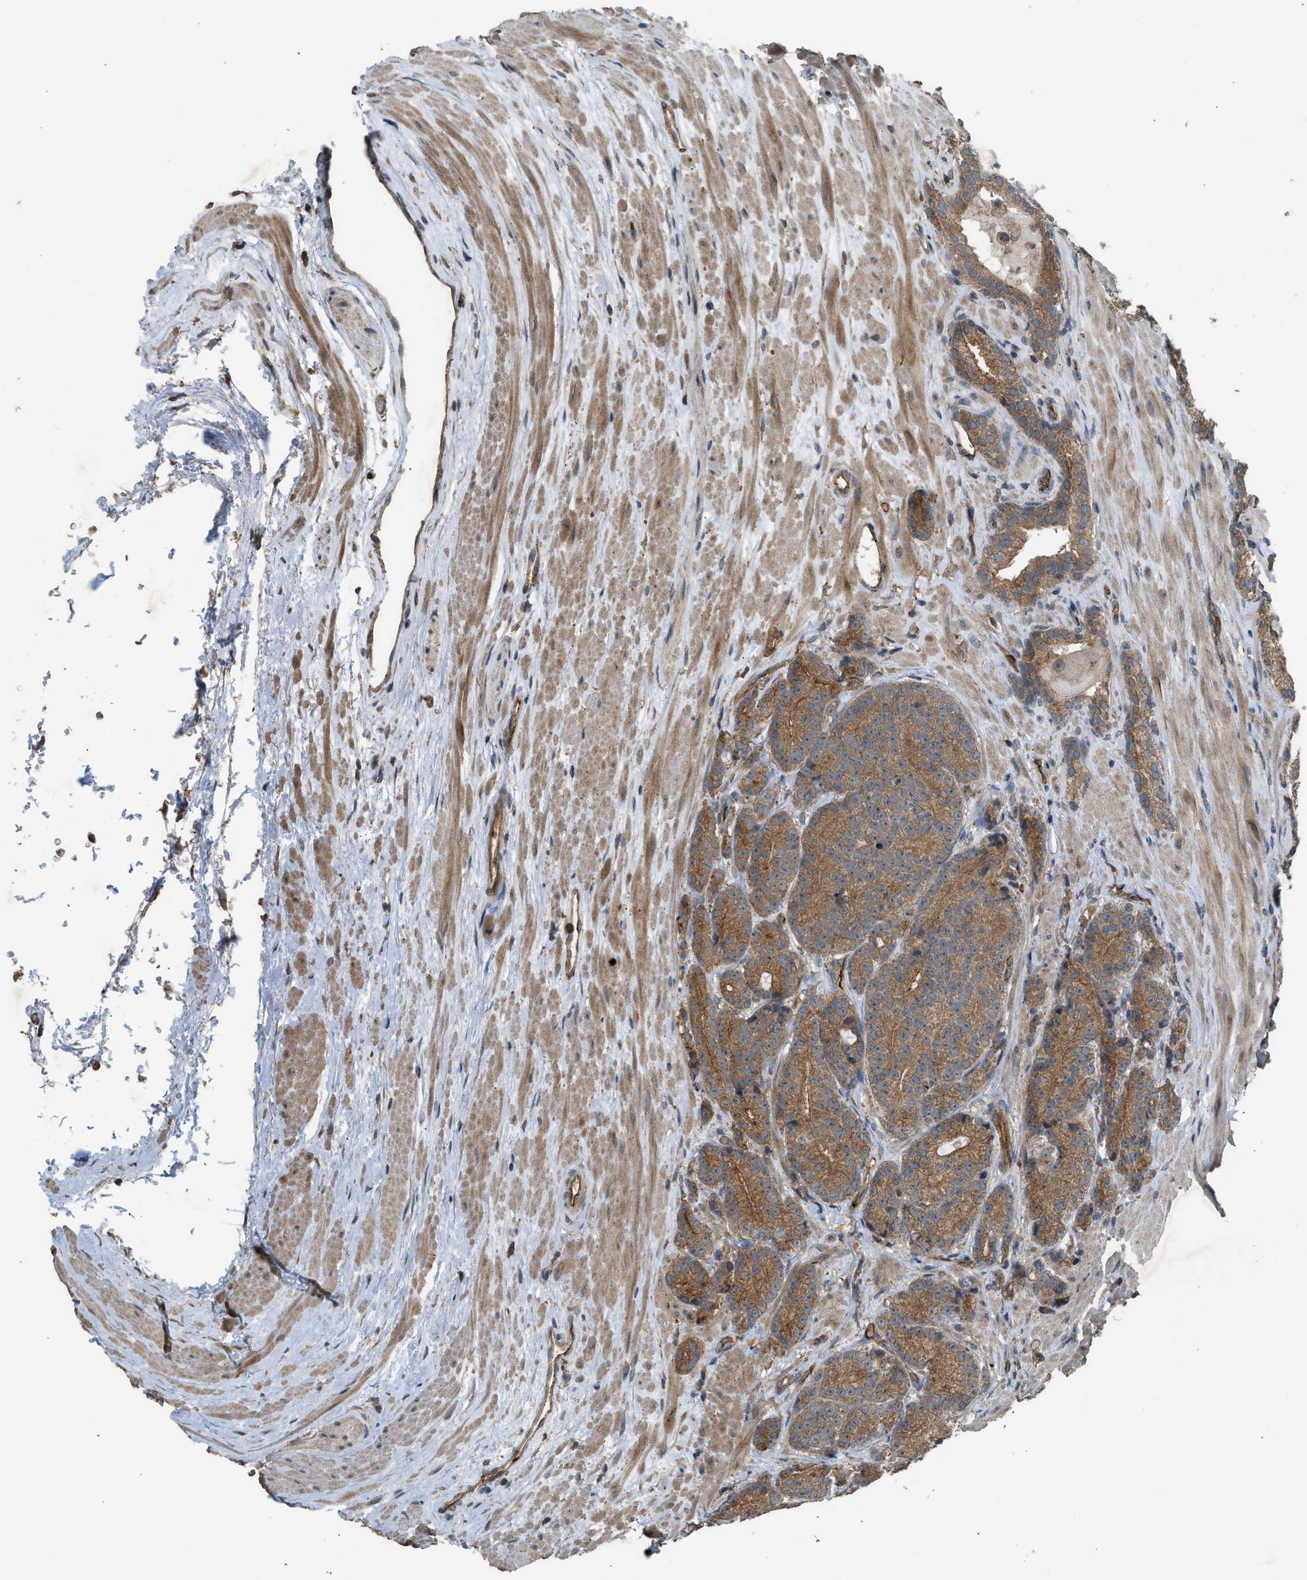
{"staining": {"intensity": "moderate", "quantity": ">75%", "location": "cytoplasmic/membranous"}, "tissue": "prostate cancer", "cell_type": "Tumor cells", "image_type": "cancer", "snomed": [{"axis": "morphology", "description": "Adenocarcinoma, High grade"}, {"axis": "topography", "description": "Prostate"}], "caption": "Immunohistochemistry (IHC) image of prostate high-grade adenocarcinoma stained for a protein (brown), which shows medium levels of moderate cytoplasmic/membranous staining in approximately >75% of tumor cells.", "gene": "HIP1R", "patient": {"sex": "male", "age": 61}}